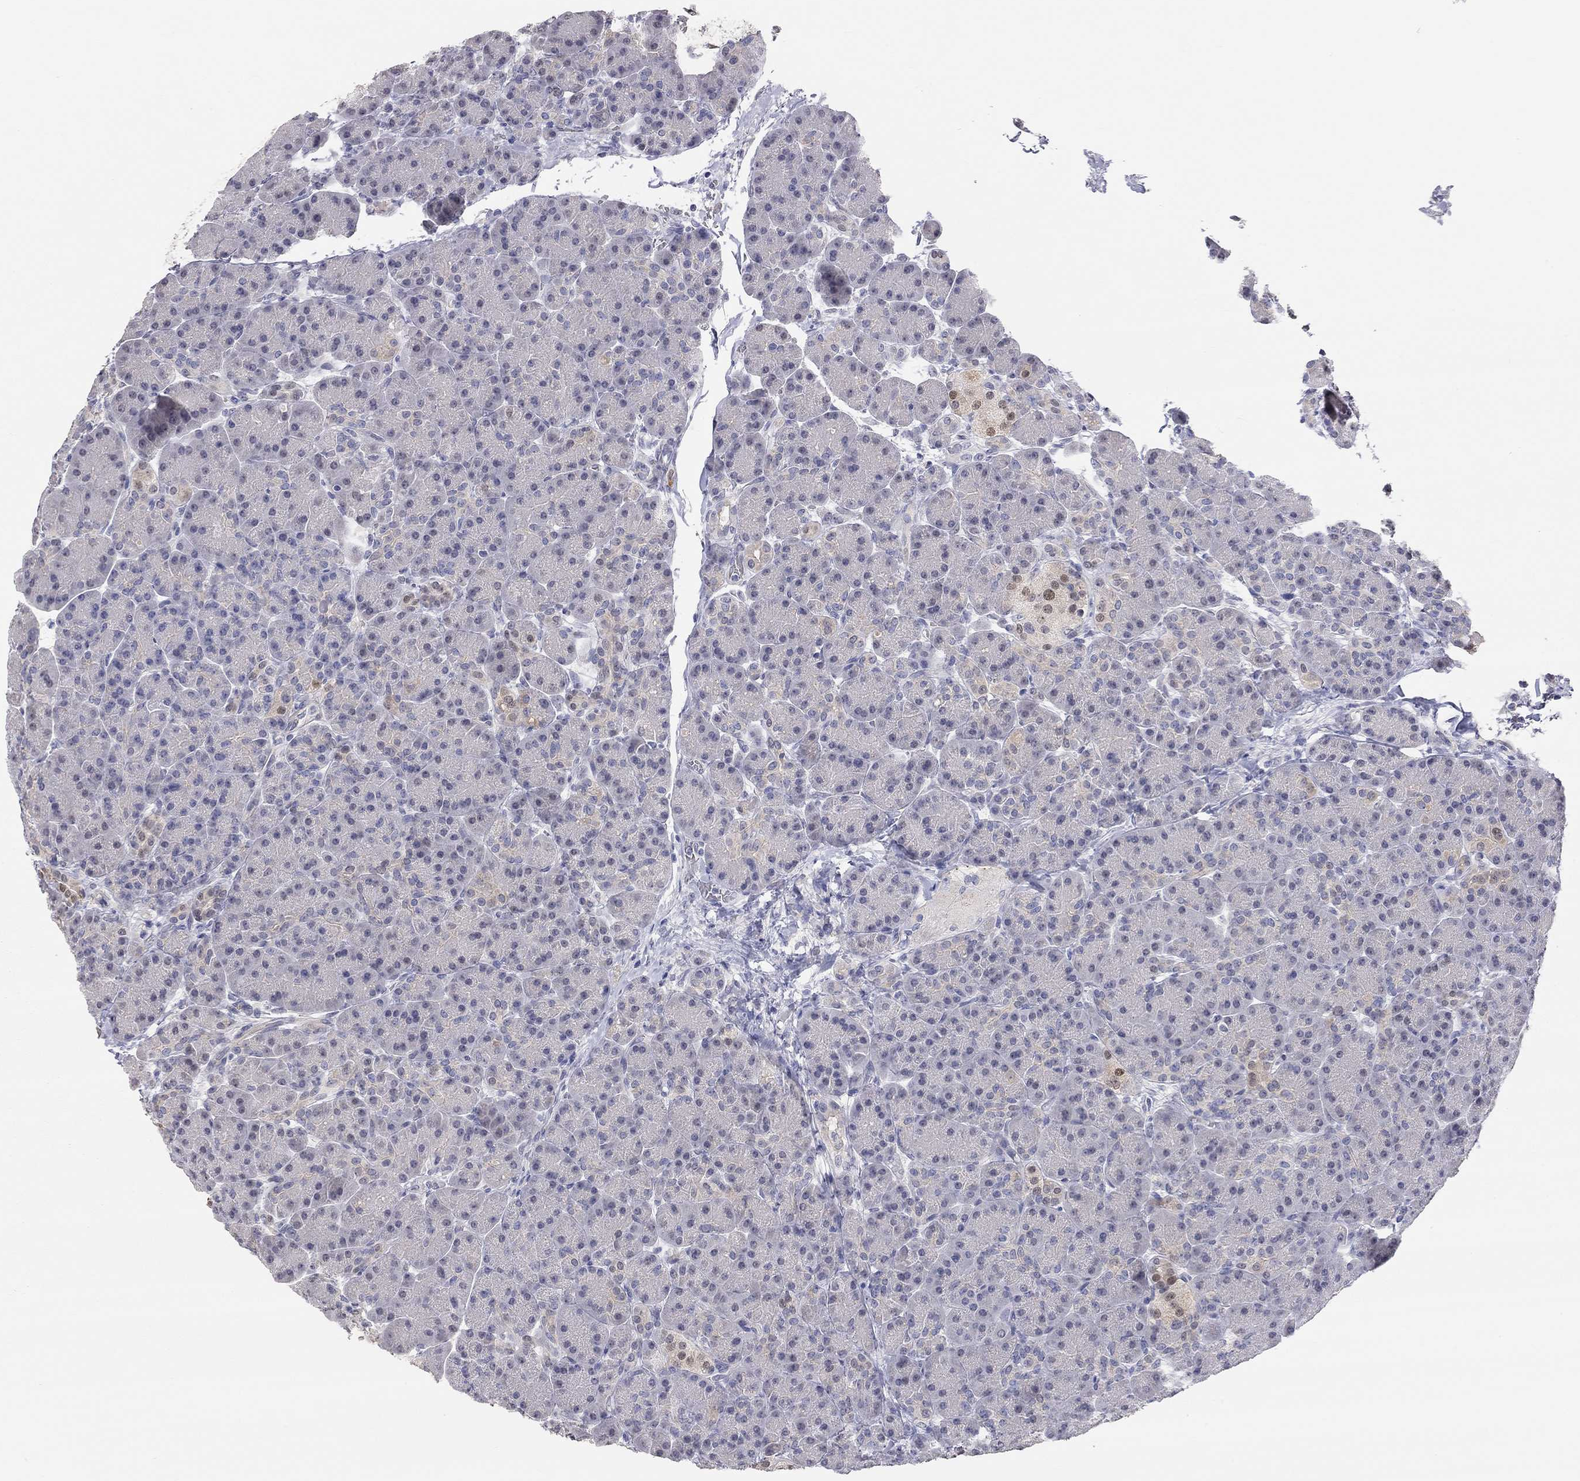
{"staining": {"intensity": "negative", "quantity": "none", "location": "none"}, "tissue": "pancreas", "cell_type": "Exocrine glandular cells", "image_type": "normal", "snomed": [{"axis": "morphology", "description": "Normal tissue, NOS"}, {"axis": "topography", "description": "Pancreas"}], "caption": "This is an immunohistochemistry (IHC) image of benign human pancreas. There is no staining in exocrine glandular cells.", "gene": "PAPSS2", "patient": {"sex": "female", "age": 63}}